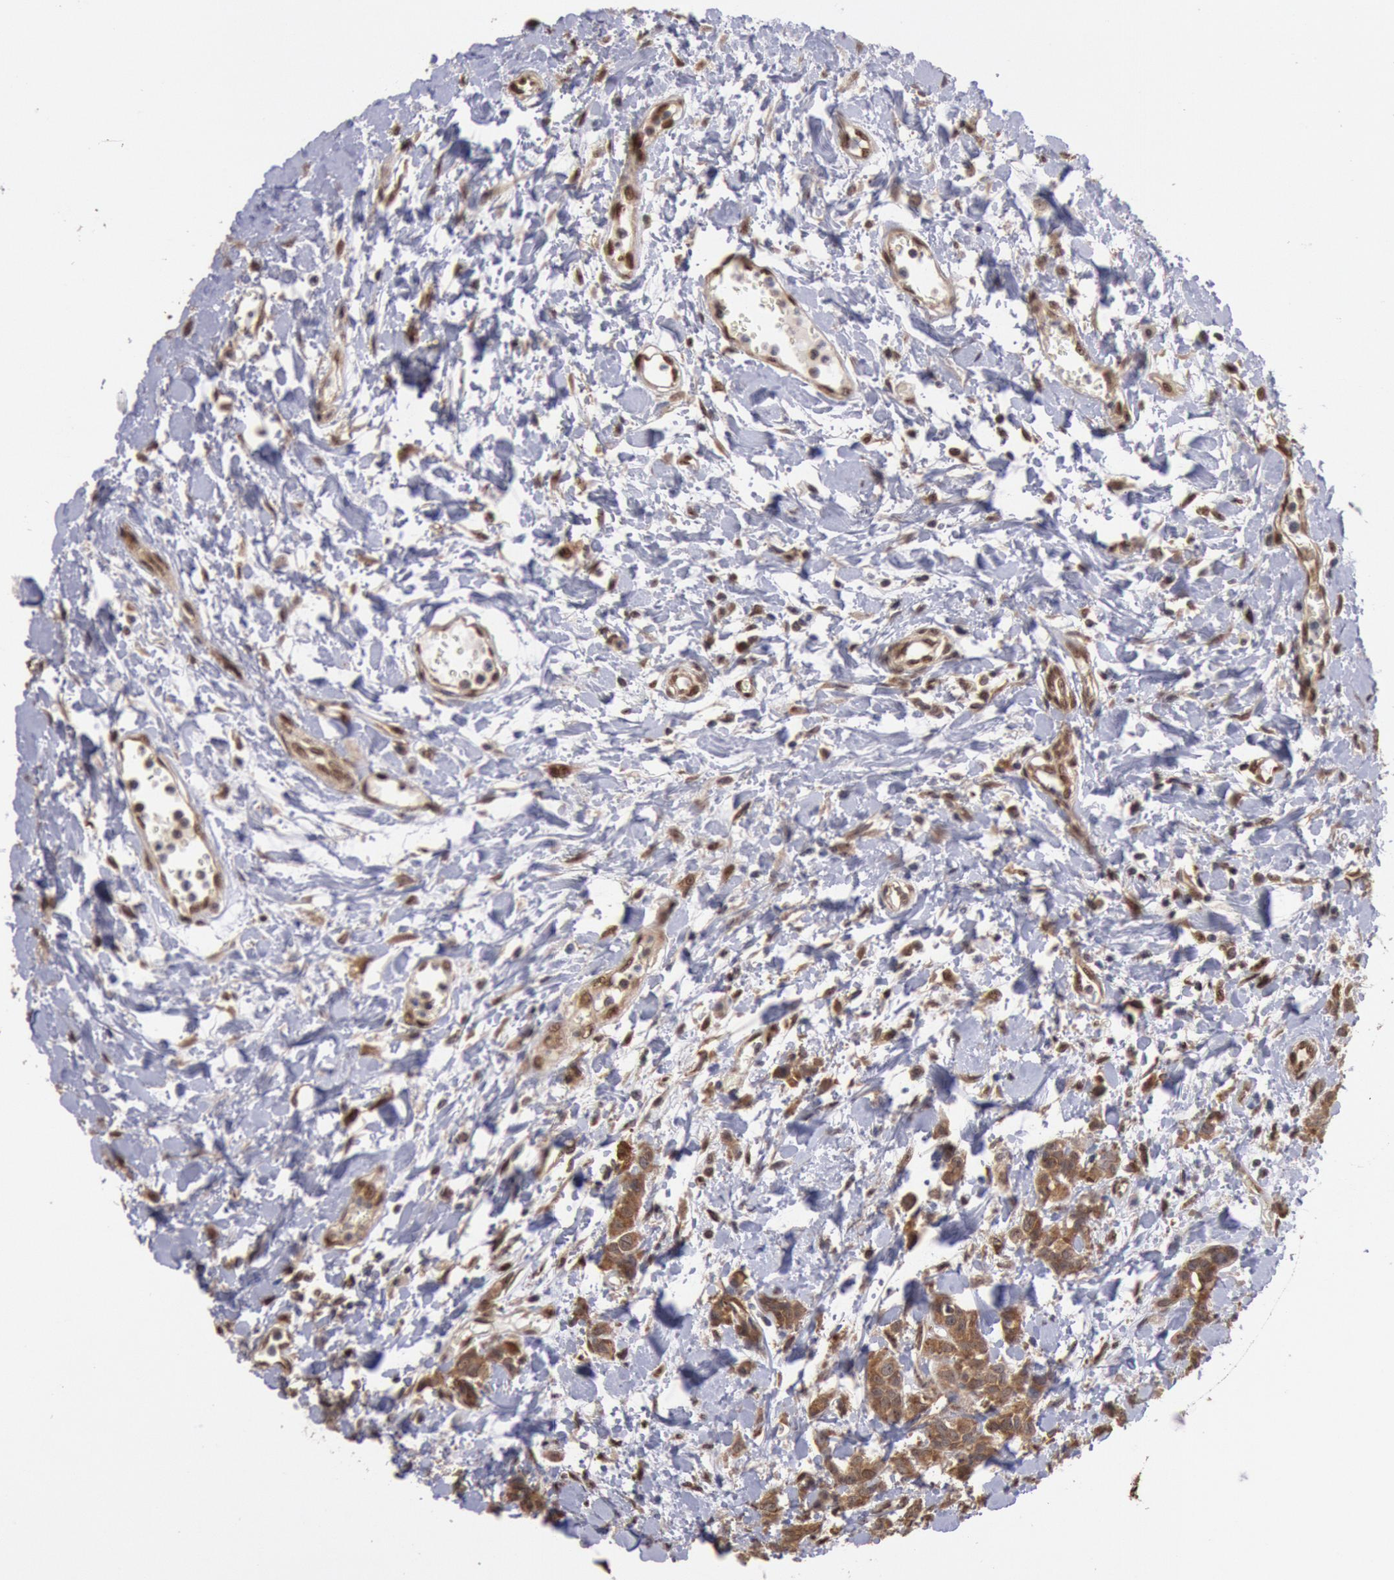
{"staining": {"intensity": "moderate", "quantity": ">75%", "location": "cytoplasmic/membranous,nuclear"}, "tissue": "urothelial cancer", "cell_type": "Tumor cells", "image_type": "cancer", "snomed": [{"axis": "morphology", "description": "Urothelial carcinoma, High grade"}, {"axis": "topography", "description": "Urinary bladder"}], "caption": "Approximately >75% of tumor cells in human high-grade urothelial carcinoma demonstrate moderate cytoplasmic/membranous and nuclear protein positivity as visualized by brown immunohistochemical staining.", "gene": "STX17", "patient": {"sex": "male", "age": 56}}